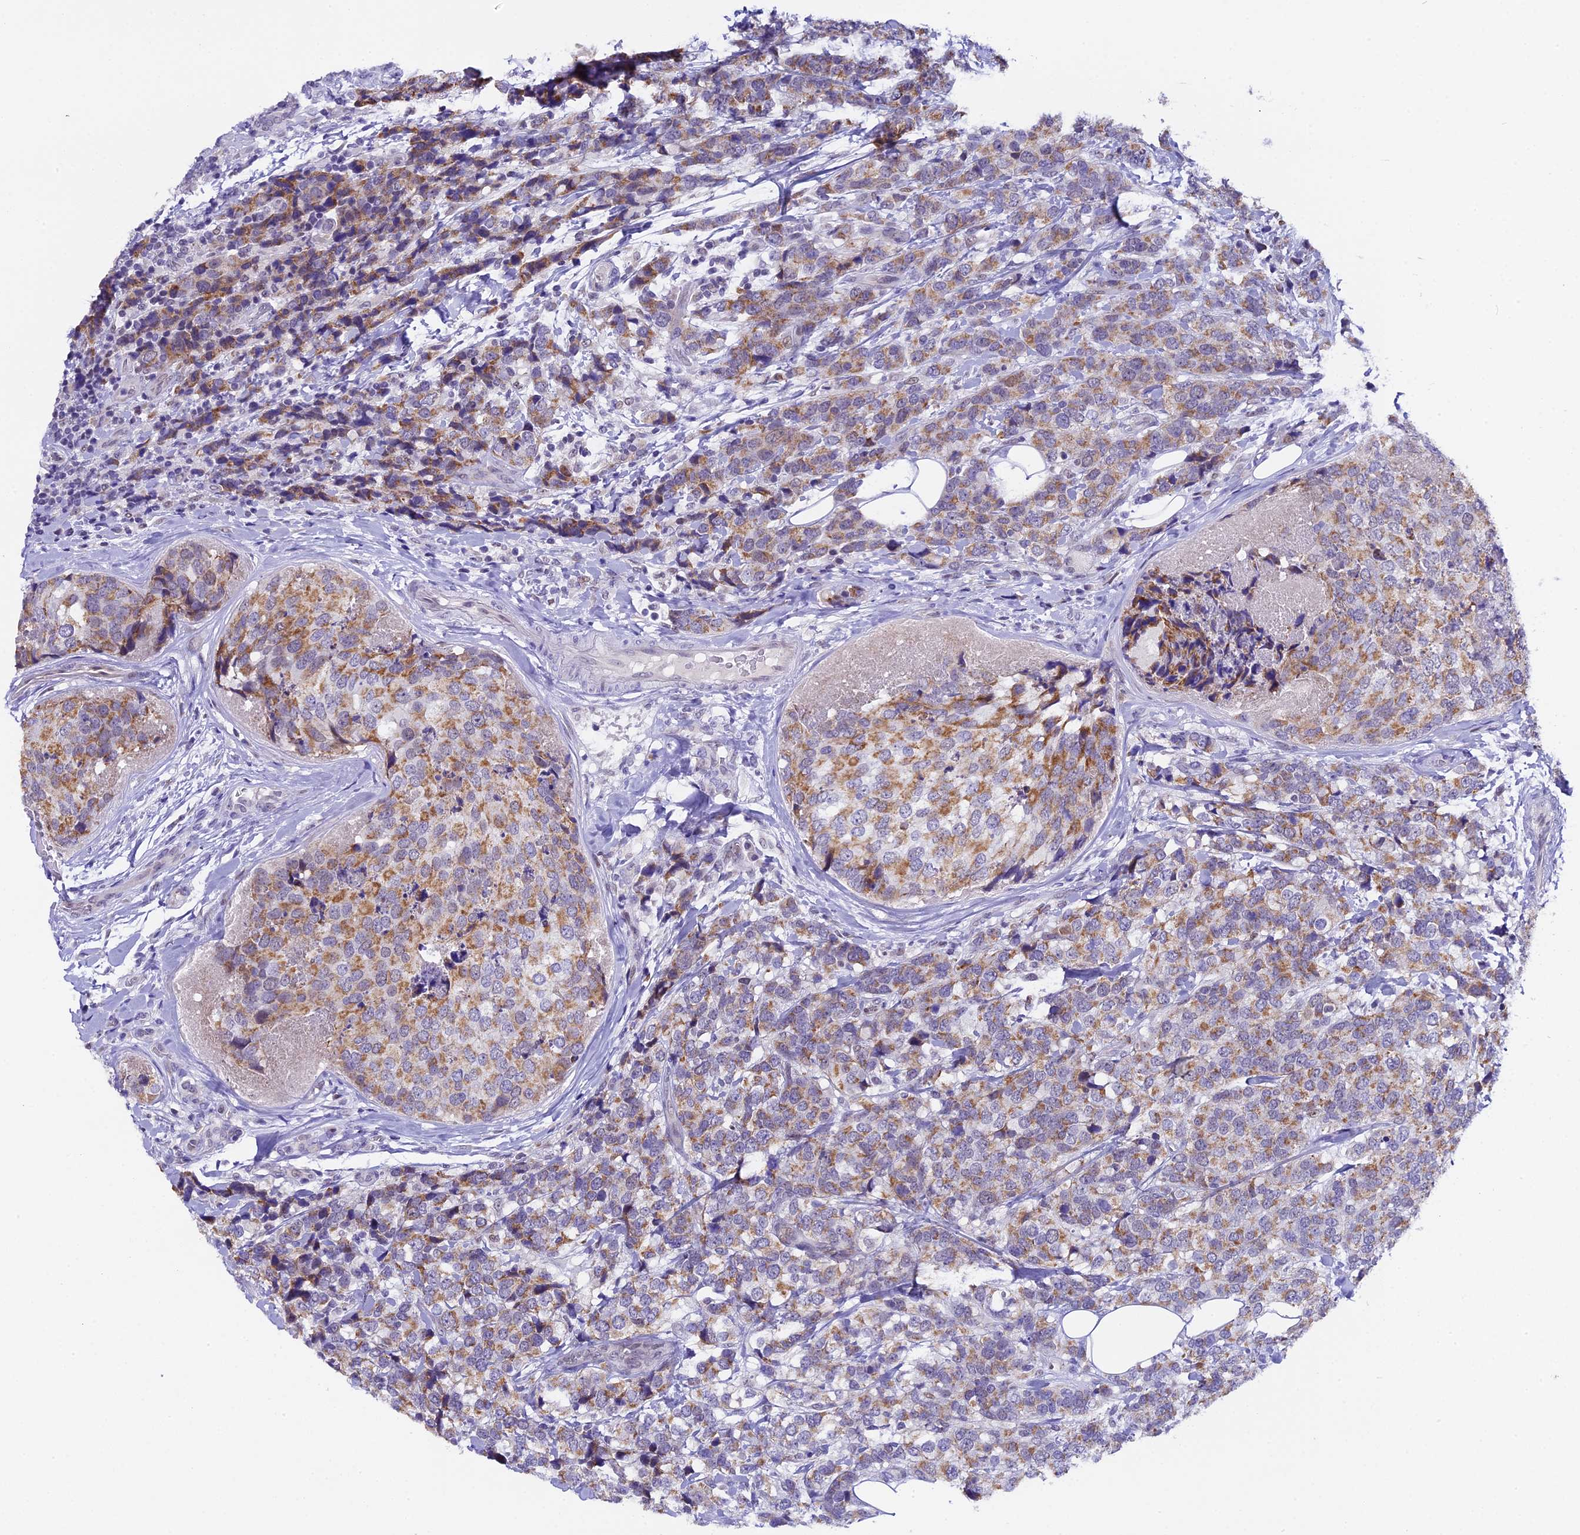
{"staining": {"intensity": "moderate", "quantity": ">75%", "location": "cytoplasmic/membranous"}, "tissue": "breast cancer", "cell_type": "Tumor cells", "image_type": "cancer", "snomed": [{"axis": "morphology", "description": "Lobular carcinoma"}, {"axis": "topography", "description": "Breast"}], "caption": "An IHC photomicrograph of neoplastic tissue is shown. Protein staining in brown shows moderate cytoplasmic/membranous positivity in breast cancer within tumor cells.", "gene": "OSGEP", "patient": {"sex": "female", "age": 59}}